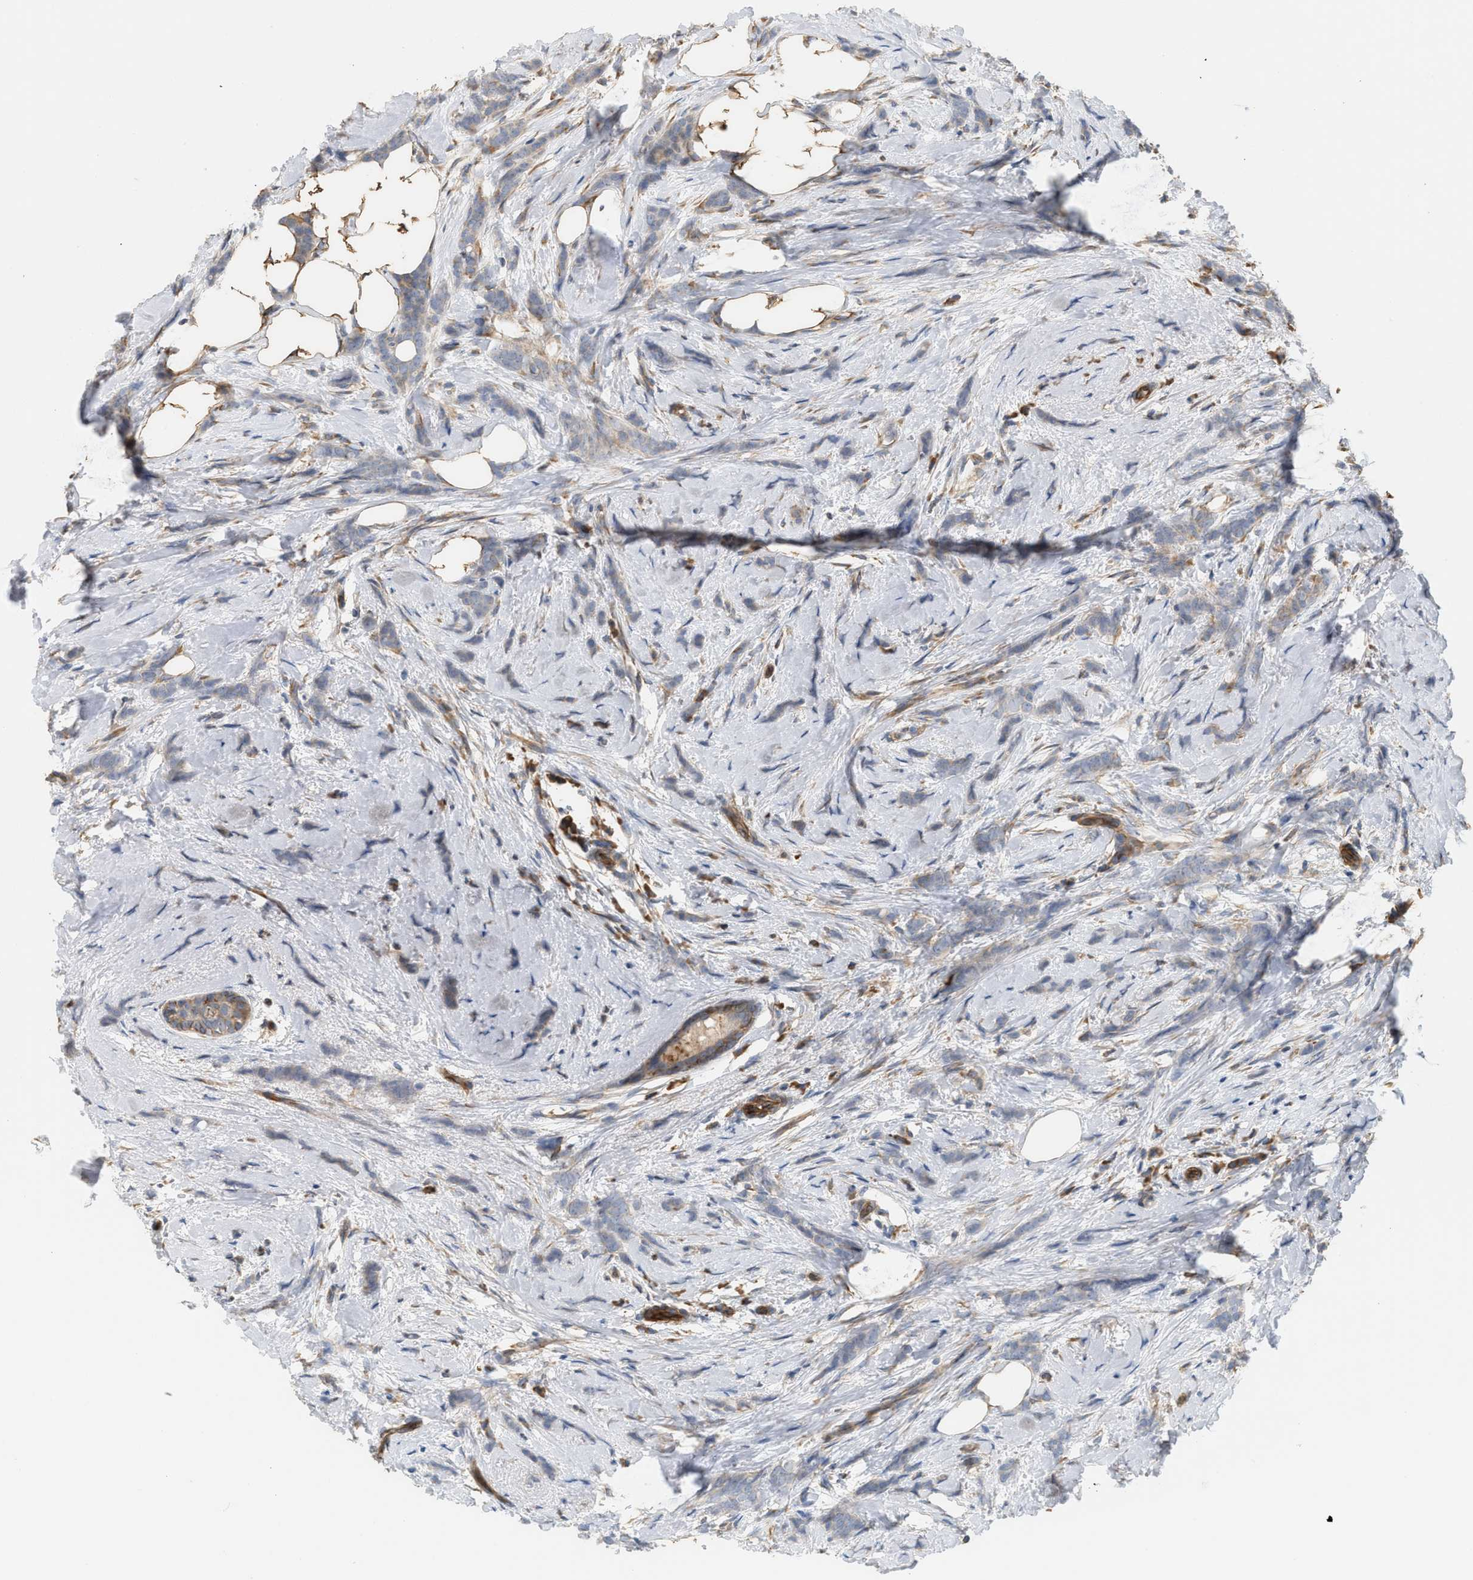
{"staining": {"intensity": "weak", "quantity": ">75%", "location": "cytoplasmic/membranous"}, "tissue": "breast cancer", "cell_type": "Tumor cells", "image_type": "cancer", "snomed": [{"axis": "morphology", "description": "Lobular carcinoma, in situ"}, {"axis": "morphology", "description": "Lobular carcinoma"}, {"axis": "topography", "description": "Breast"}], "caption": "A low amount of weak cytoplasmic/membranous expression is present in about >75% of tumor cells in breast cancer (lobular carcinoma in situ) tissue. (DAB (3,3'-diaminobenzidine) IHC, brown staining for protein, blue staining for nuclei).", "gene": "SVOP", "patient": {"sex": "female", "age": 41}}